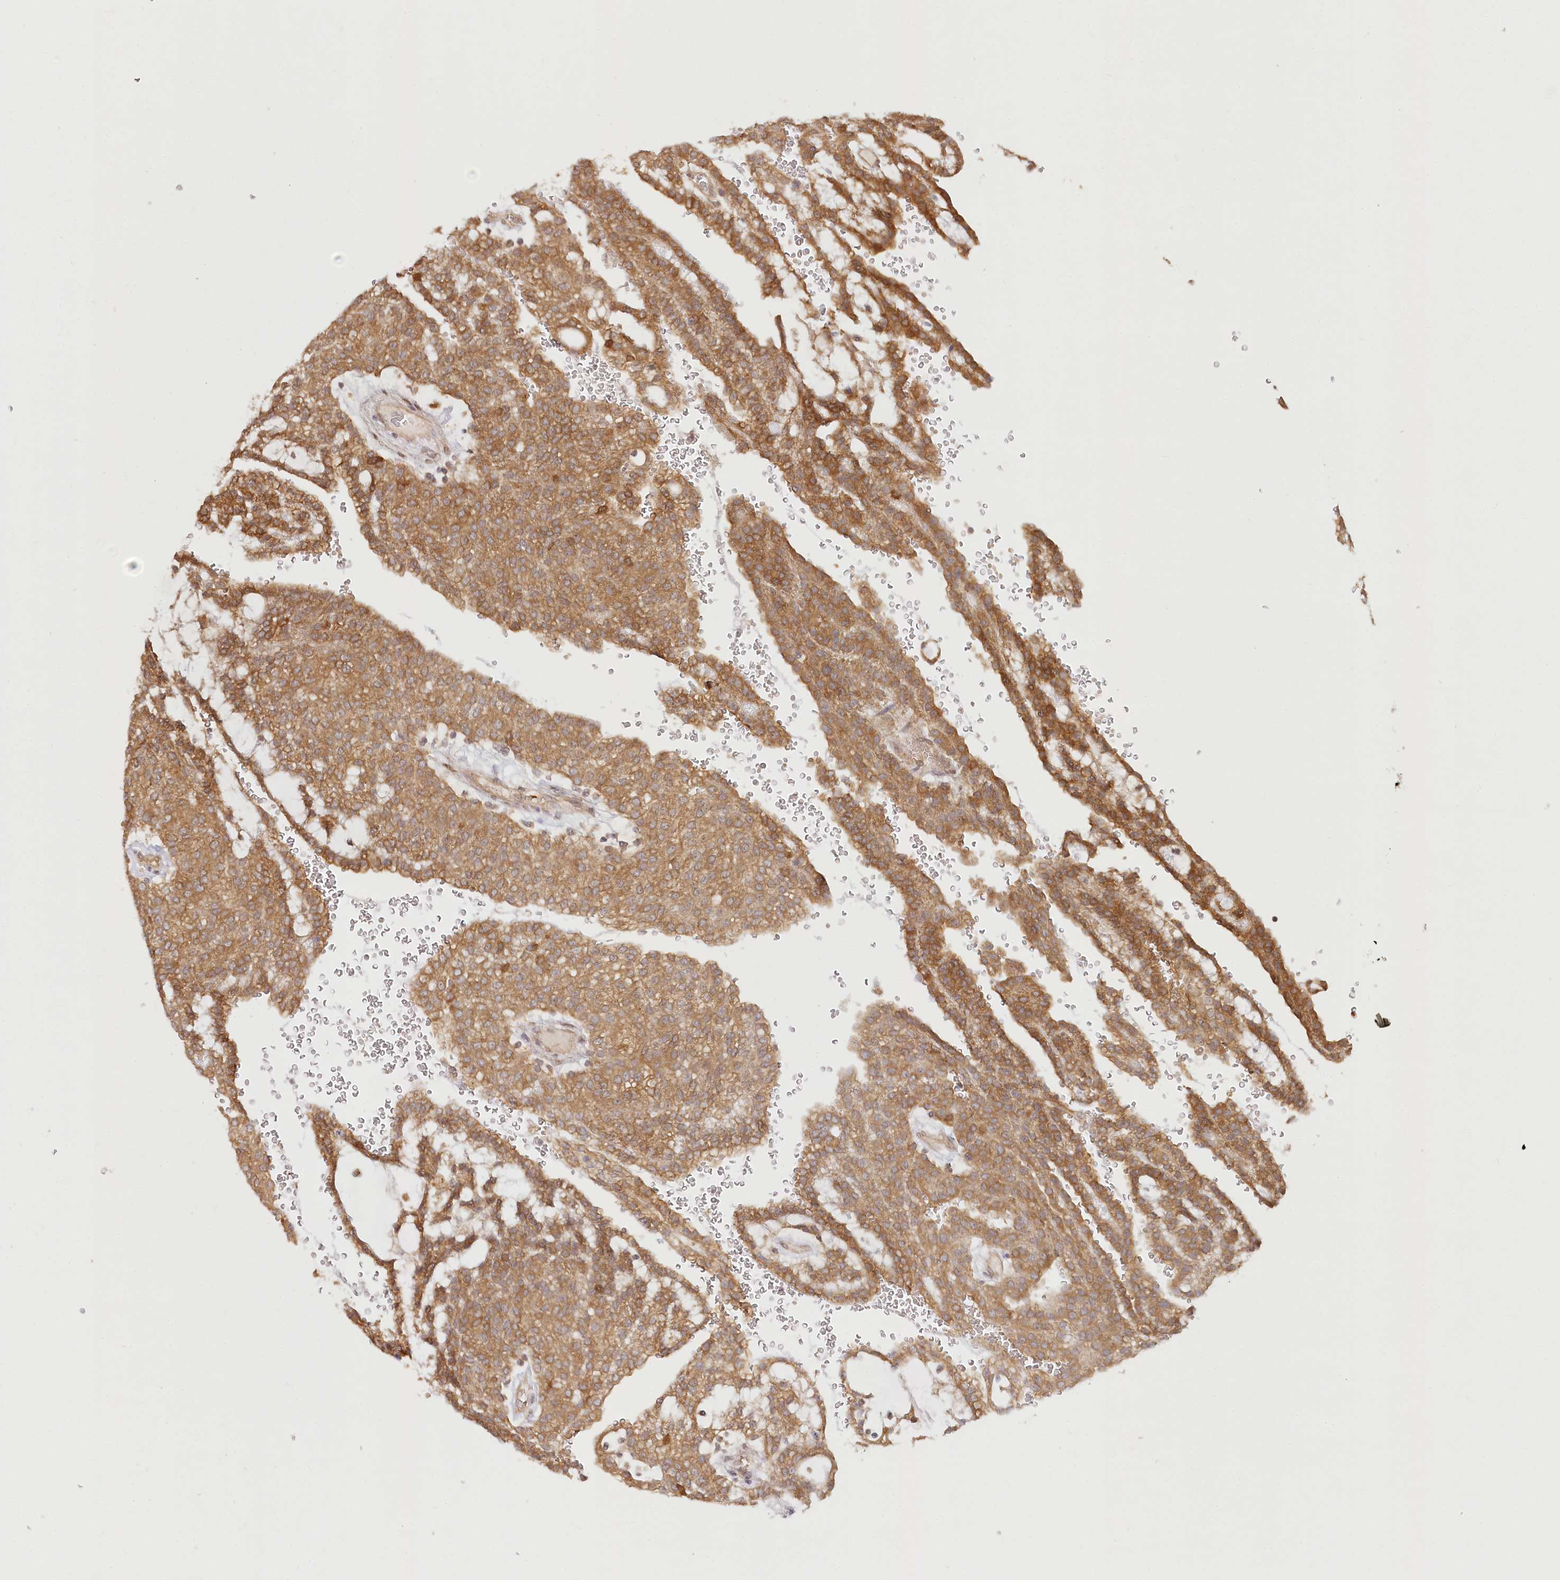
{"staining": {"intensity": "moderate", "quantity": ">75%", "location": "cytoplasmic/membranous"}, "tissue": "renal cancer", "cell_type": "Tumor cells", "image_type": "cancer", "snomed": [{"axis": "morphology", "description": "Adenocarcinoma, NOS"}, {"axis": "topography", "description": "Kidney"}], "caption": "This is a histology image of IHC staining of renal adenocarcinoma, which shows moderate staining in the cytoplasmic/membranous of tumor cells.", "gene": "INPP4B", "patient": {"sex": "male", "age": 63}}